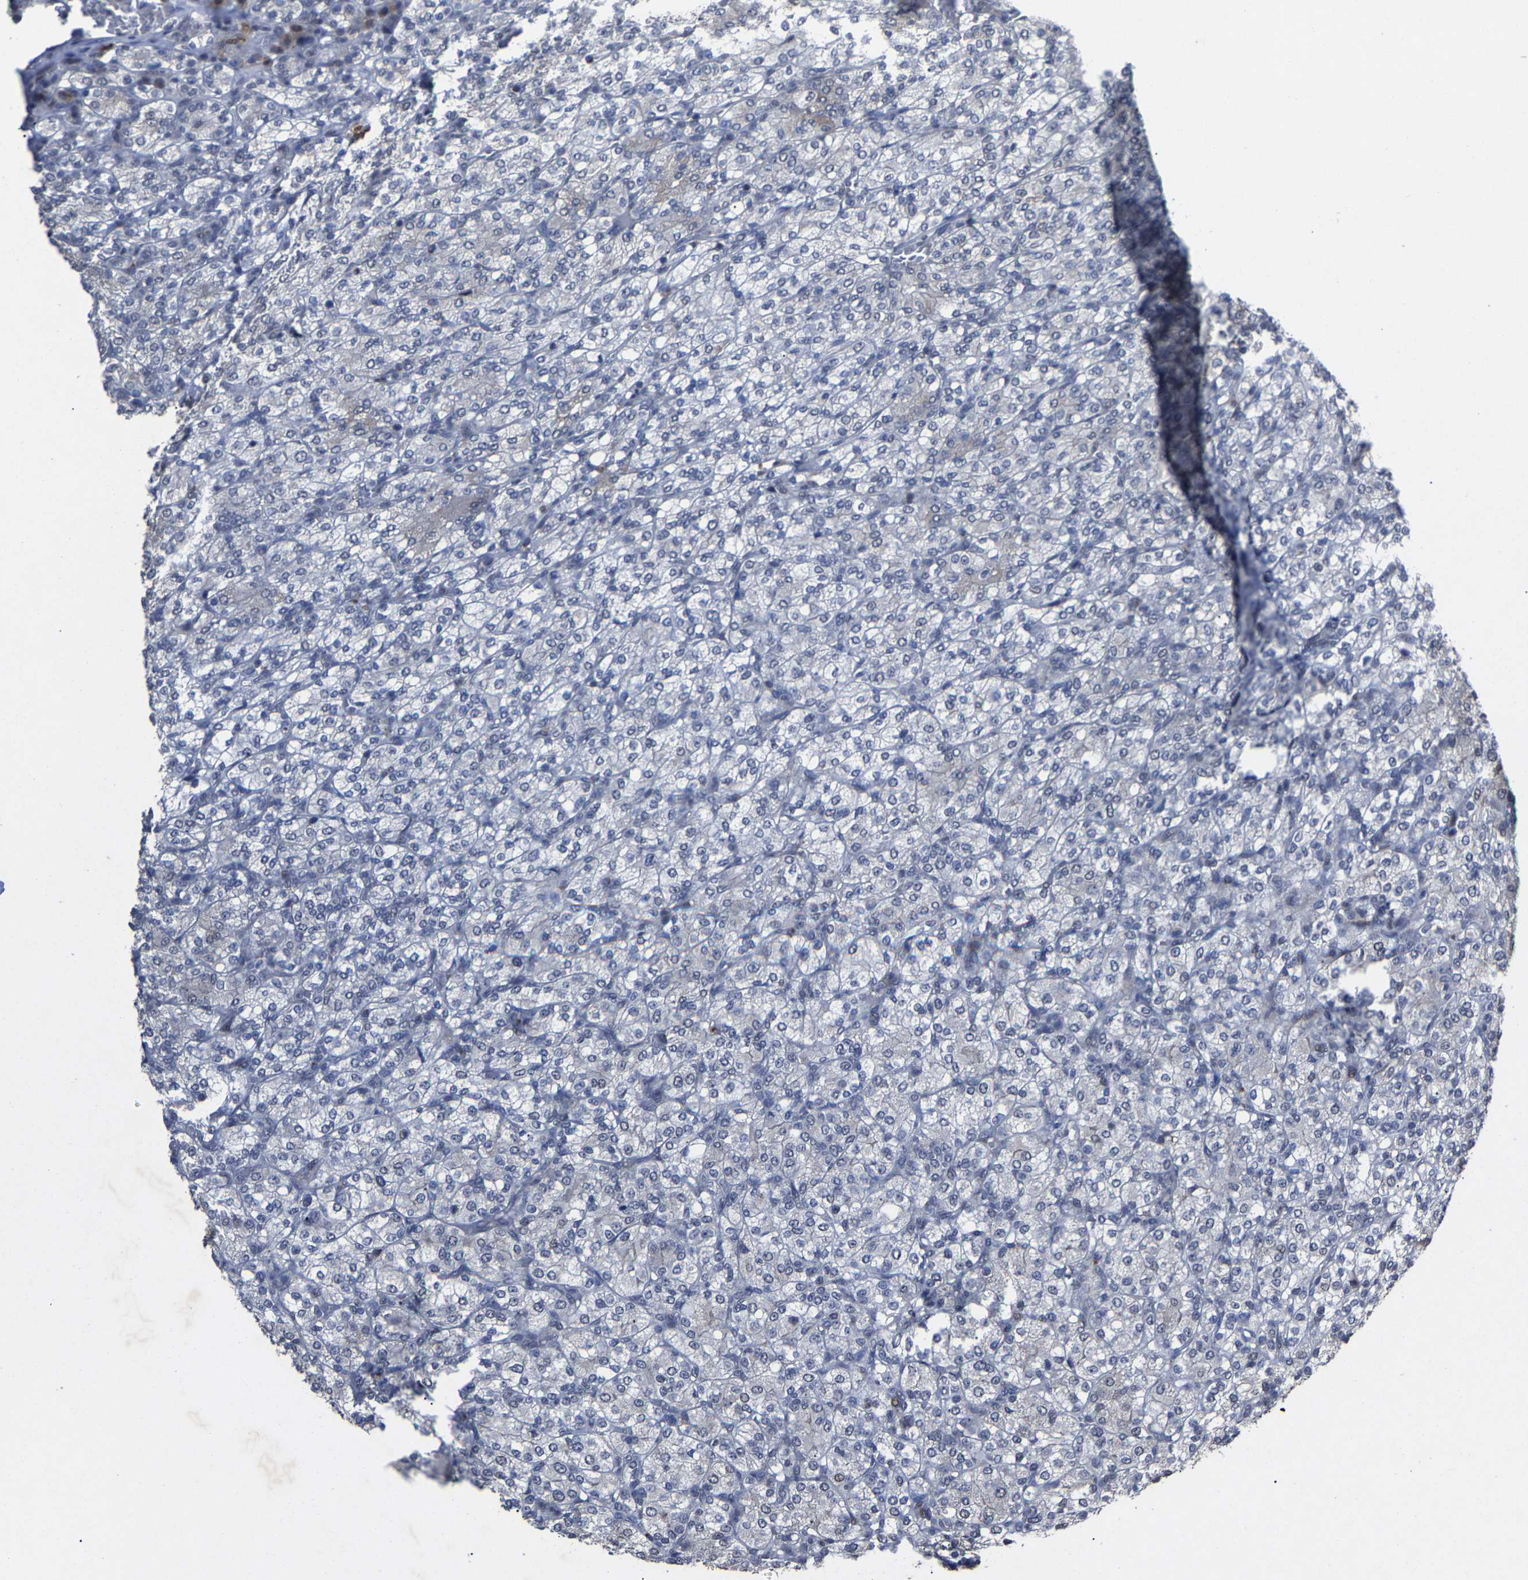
{"staining": {"intensity": "negative", "quantity": "none", "location": "none"}, "tissue": "renal cancer", "cell_type": "Tumor cells", "image_type": "cancer", "snomed": [{"axis": "morphology", "description": "Adenocarcinoma, NOS"}, {"axis": "topography", "description": "Kidney"}], "caption": "Tumor cells show no significant expression in renal cancer.", "gene": "LSM8", "patient": {"sex": "male", "age": 77}}